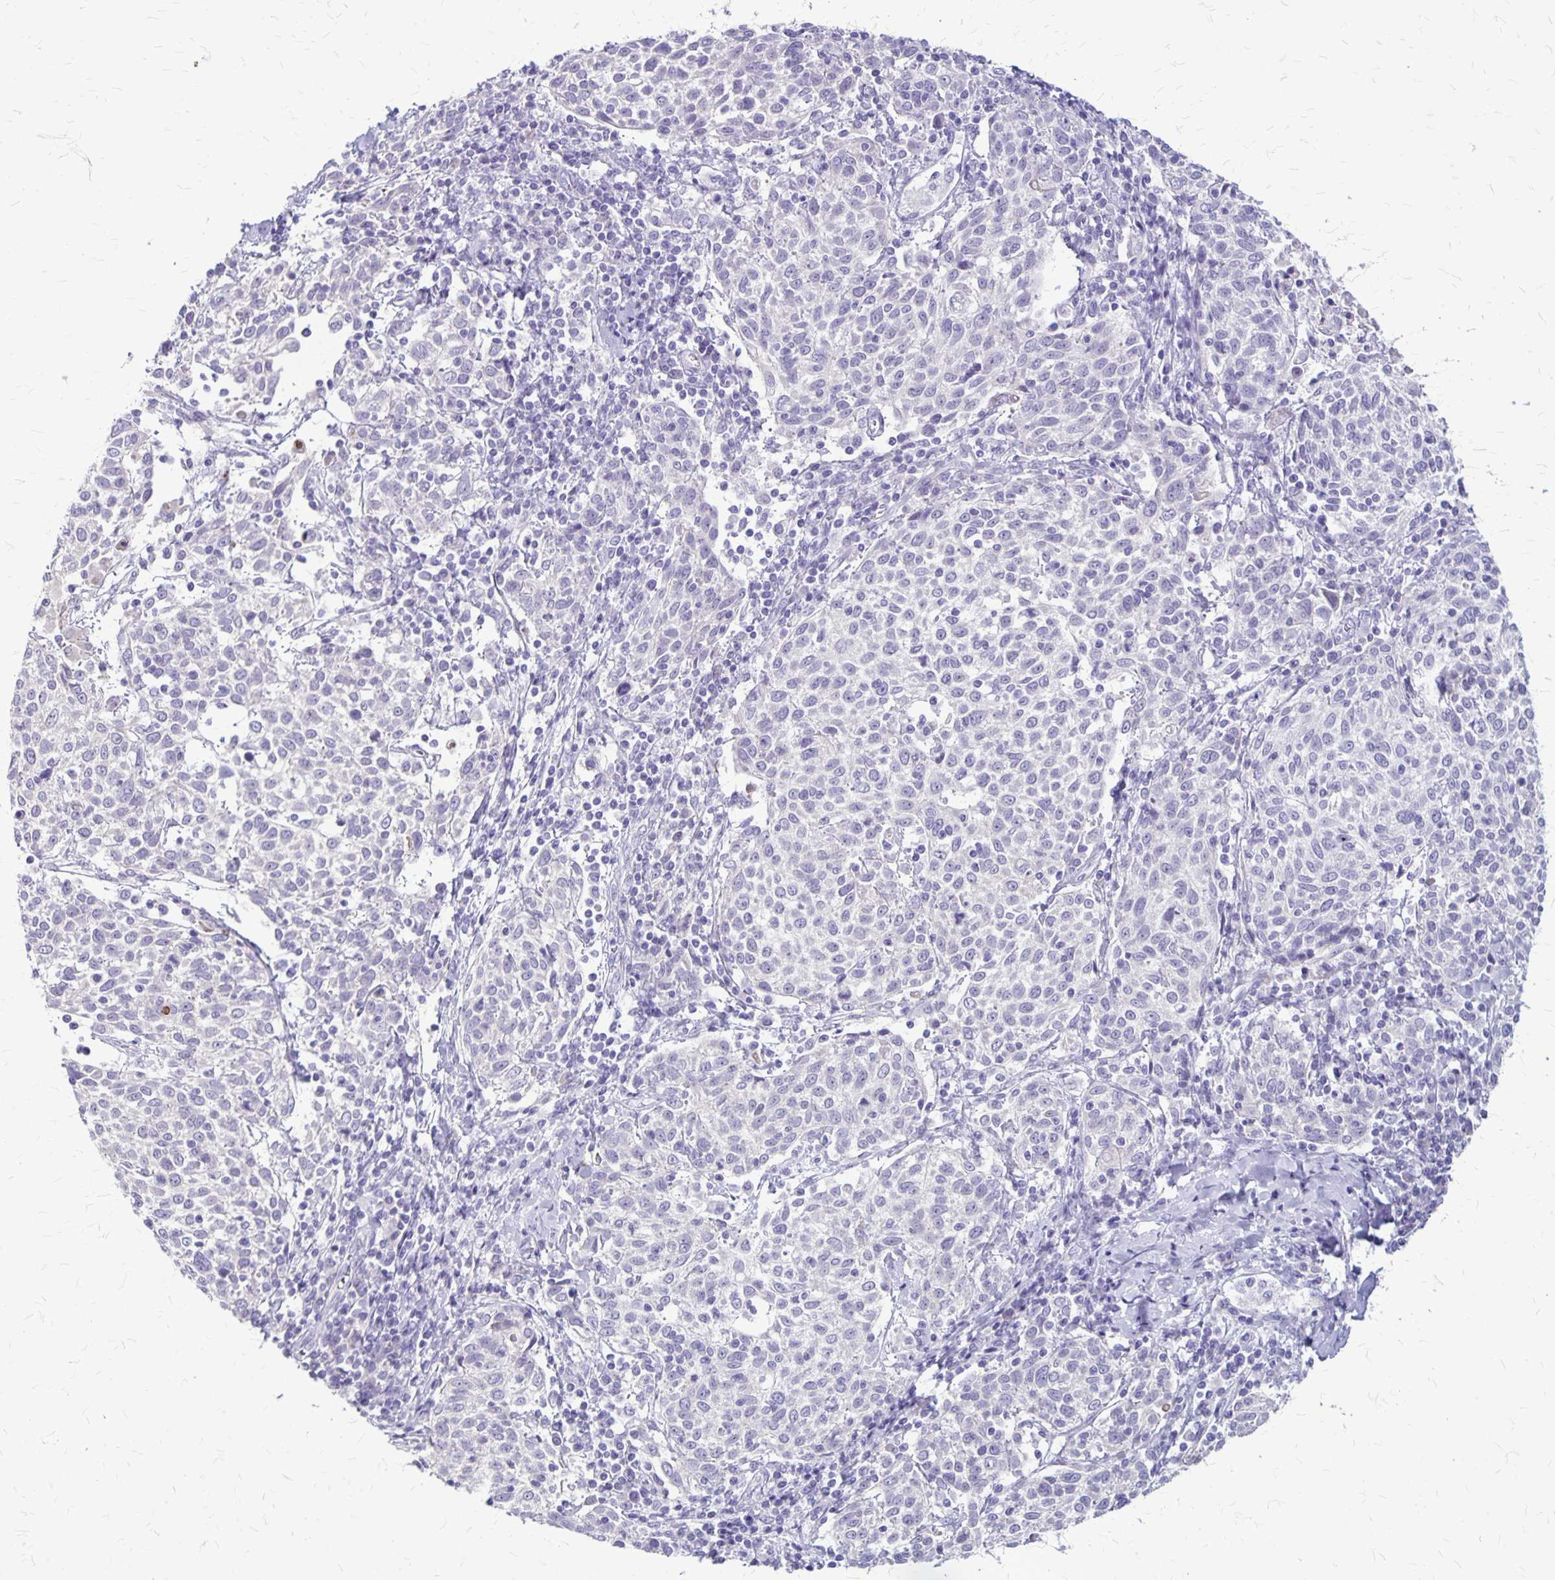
{"staining": {"intensity": "negative", "quantity": "none", "location": "none"}, "tissue": "cervical cancer", "cell_type": "Tumor cells", "image_type": "cancer", "snomed": [{"axis": "morphology", "description": "Squamous cell carcinoma, NOS"}, {"axis": "topography", "description": "Cervix"}], "caption": "Photomicrograph shows no significant protein expression in tumor cells of cervical cancer (squamous cell carcinoma).", "gene": "PLXNB3", "patient": {"sex": "female", "age": 61}}